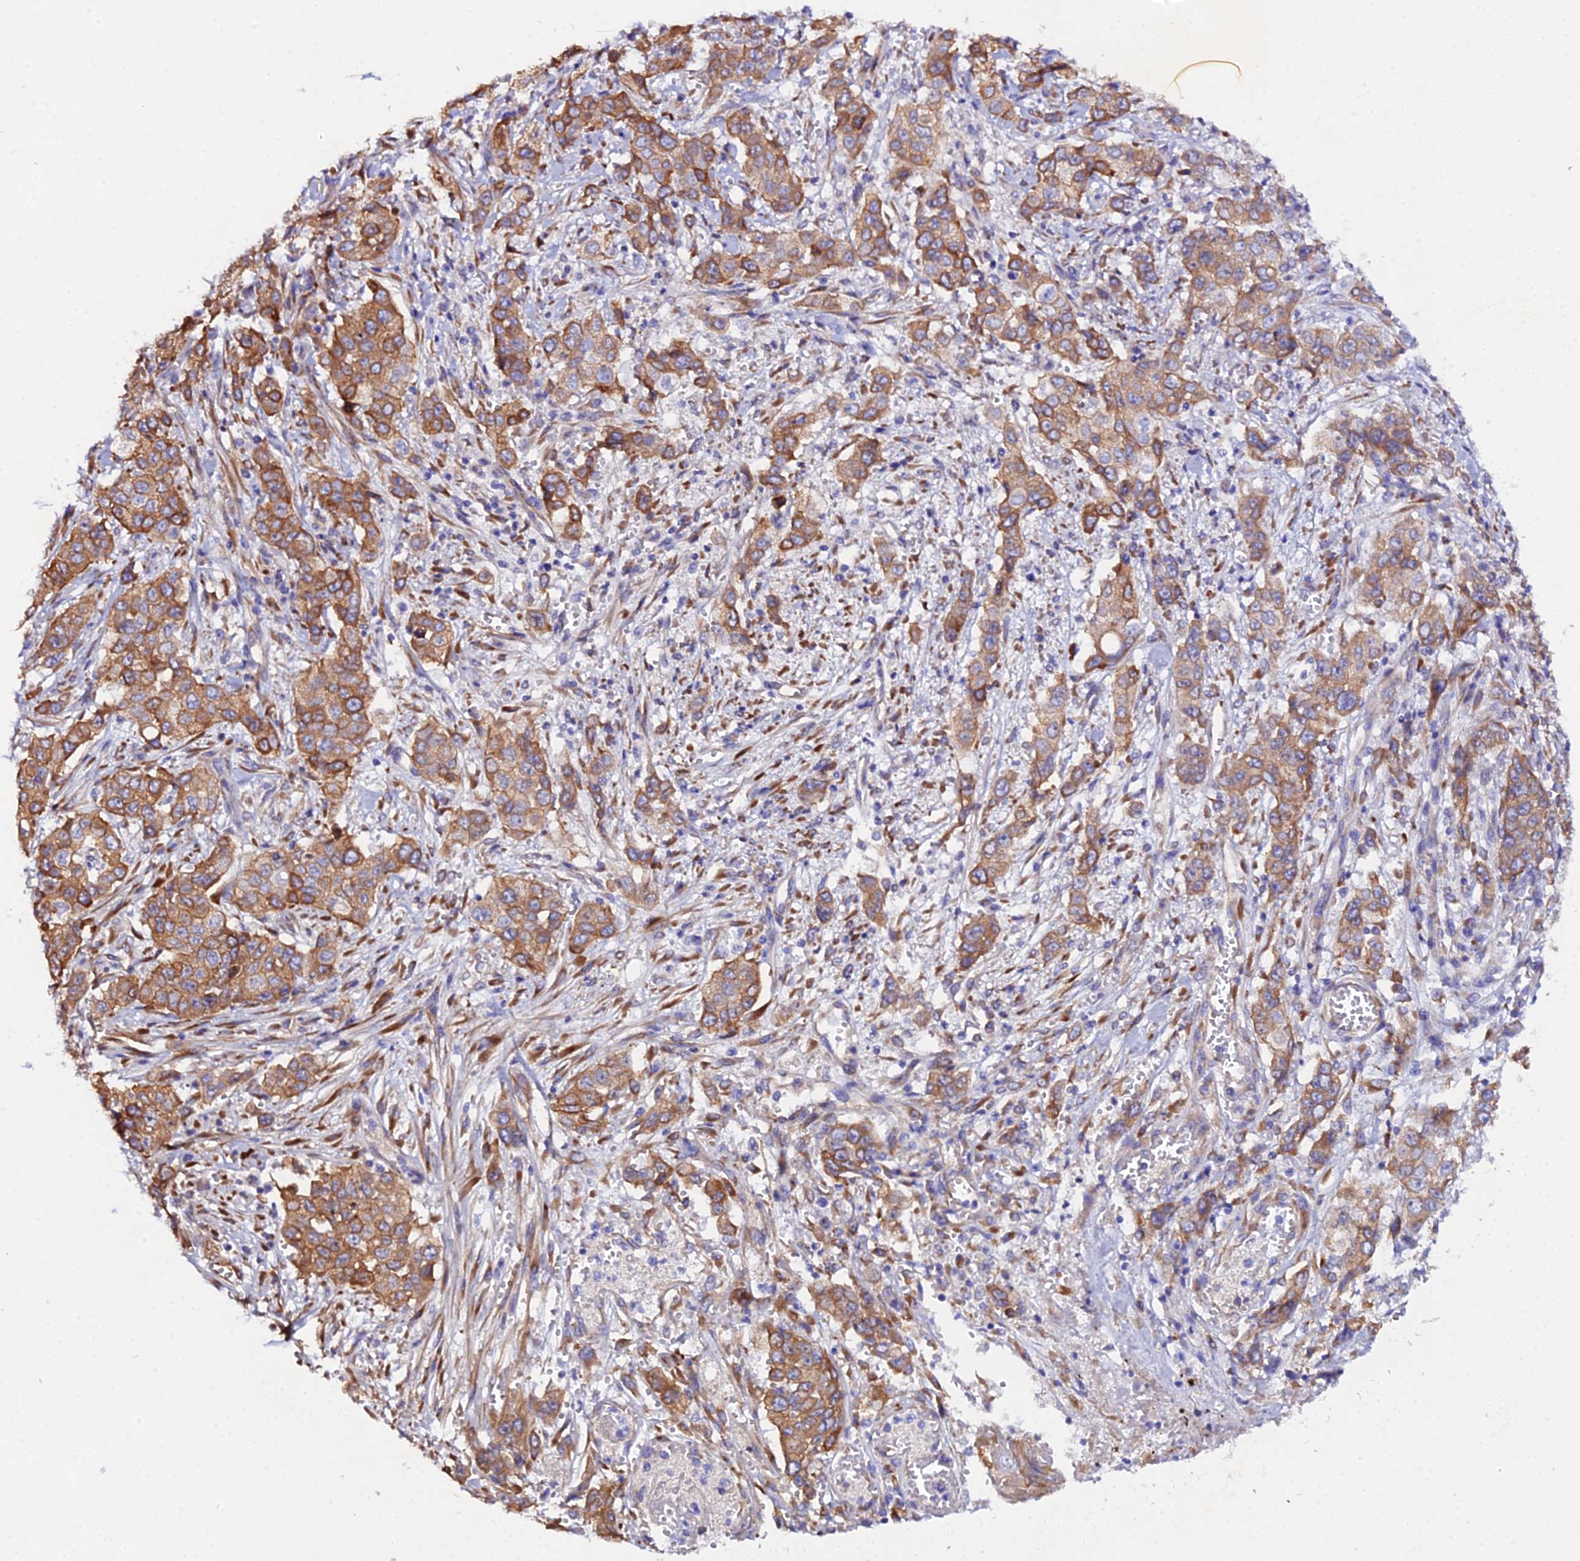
{"staining": {"intensity": "moderate", "quantity": ">75%", "location": "cytoplasmic/membranous"}, "tissue": "stomach cancer", "cell_type": "Tumor cells", "image_type": "cancer", "snomed": [{"axis": "morphology", "description": "Normal tissue, NOS"}, {"axis": "morphology", "description": "Adenocarcinoma, NOS"}, {"axis": "topography", "description": "Stomach"}], "caption": "Stomach cancer (adenocarcinoma) tissue exhibits moderate cytoplasmic/membranous staining in approximately >75% of tumor cells", "gene": "CFAP45", "patient": {"sex": "female", "age": 64}}